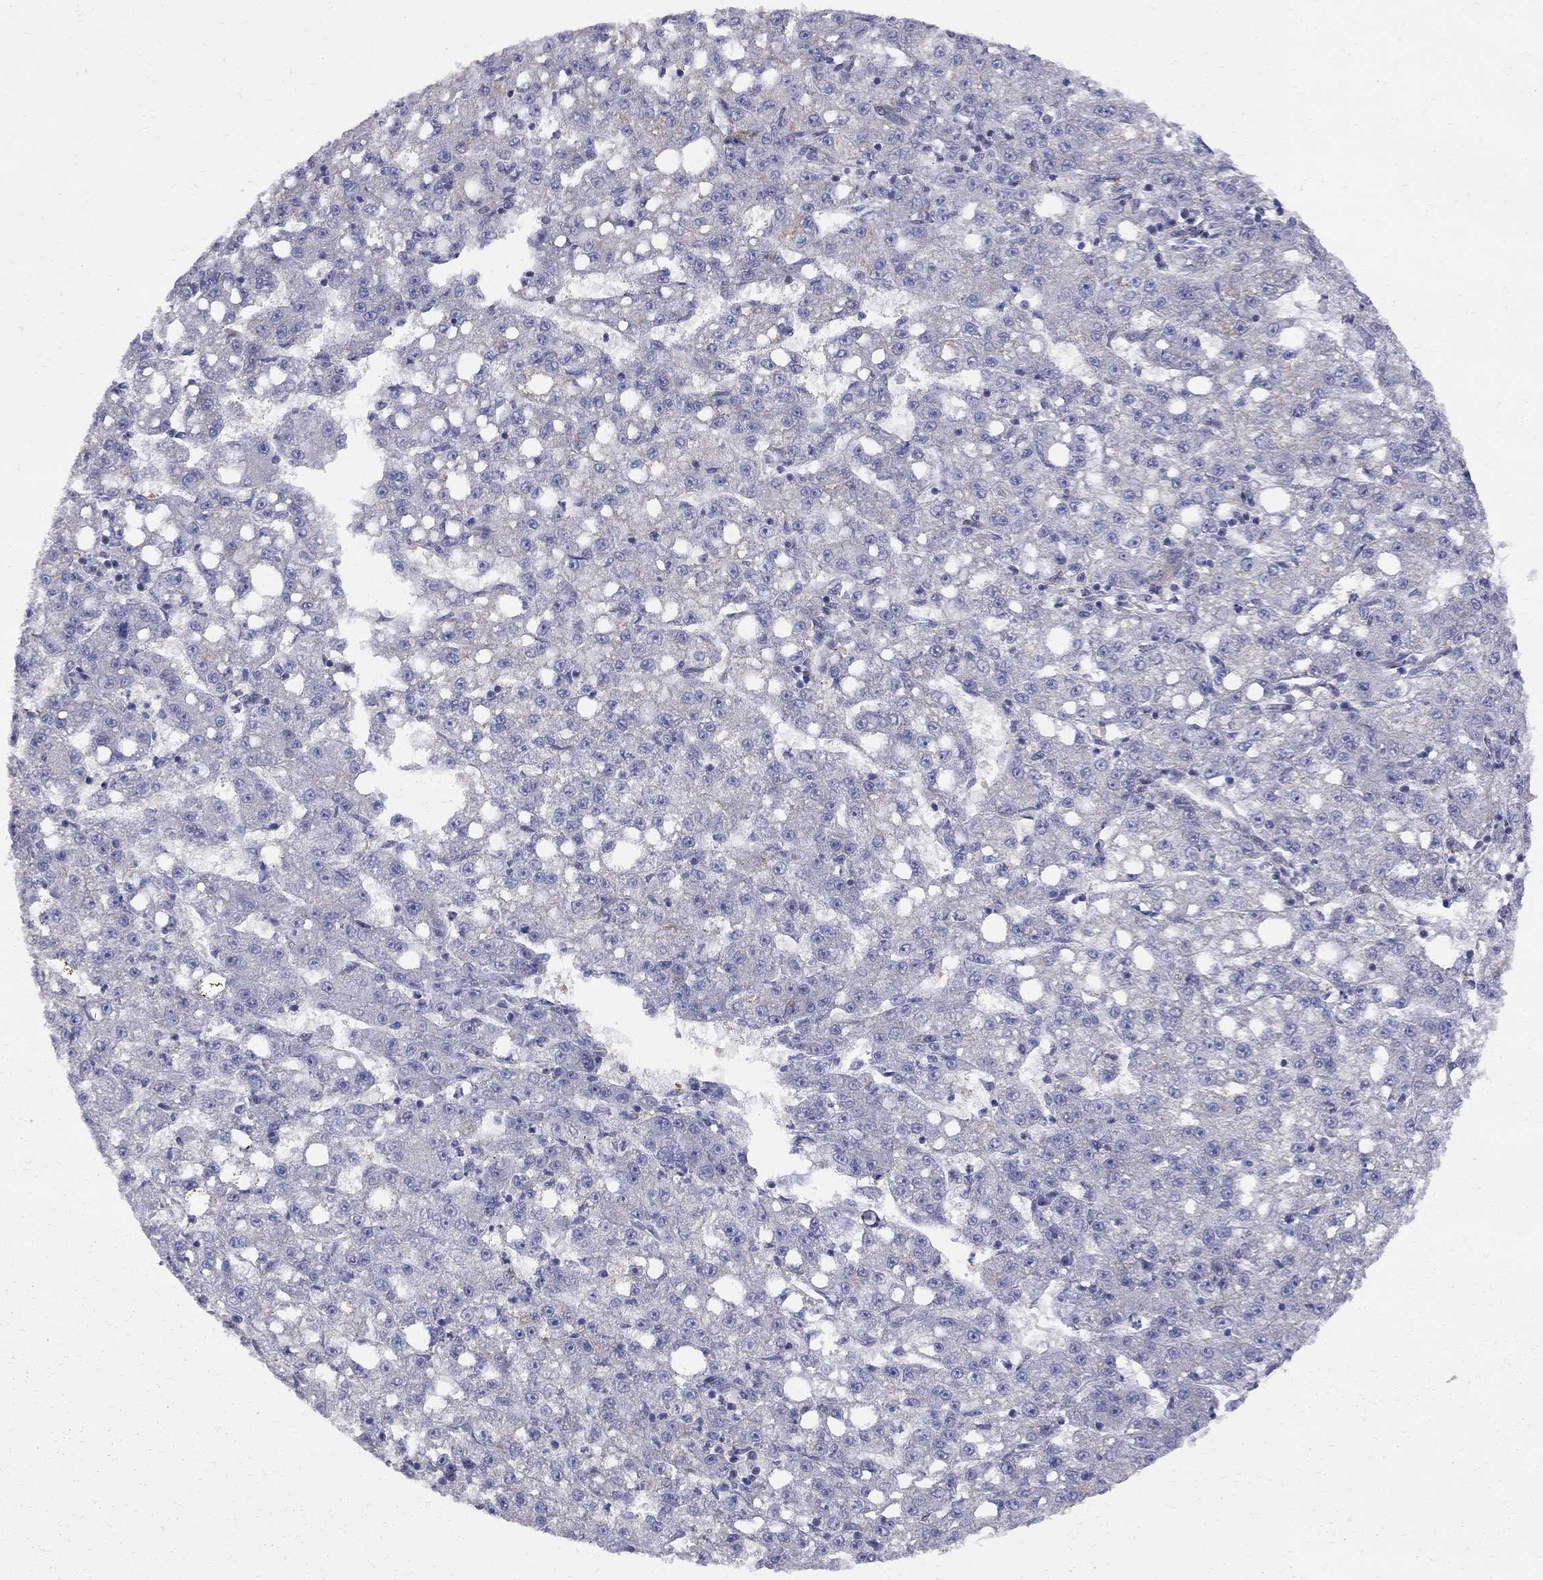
{"staining": {"intensity": "negative", "quantity": "none", "location": "none"}, "tissue": "liver cancer", "cell_type": "Tumor cells", "image_type": "cancer", "snomed": [{"axis": "morphology", "description": "Carcinoma, Hepatocellular, NOS"}, {"axis": "topography", "description": "Liver"}], "caption": "Human hepatocellular carcinoma (liver) stained for a protein using immunohistochemistry demonstrates no positivity in tumor cells.", "gene": "MTHFR", "patient": {"sex": "female", "age": 65}}